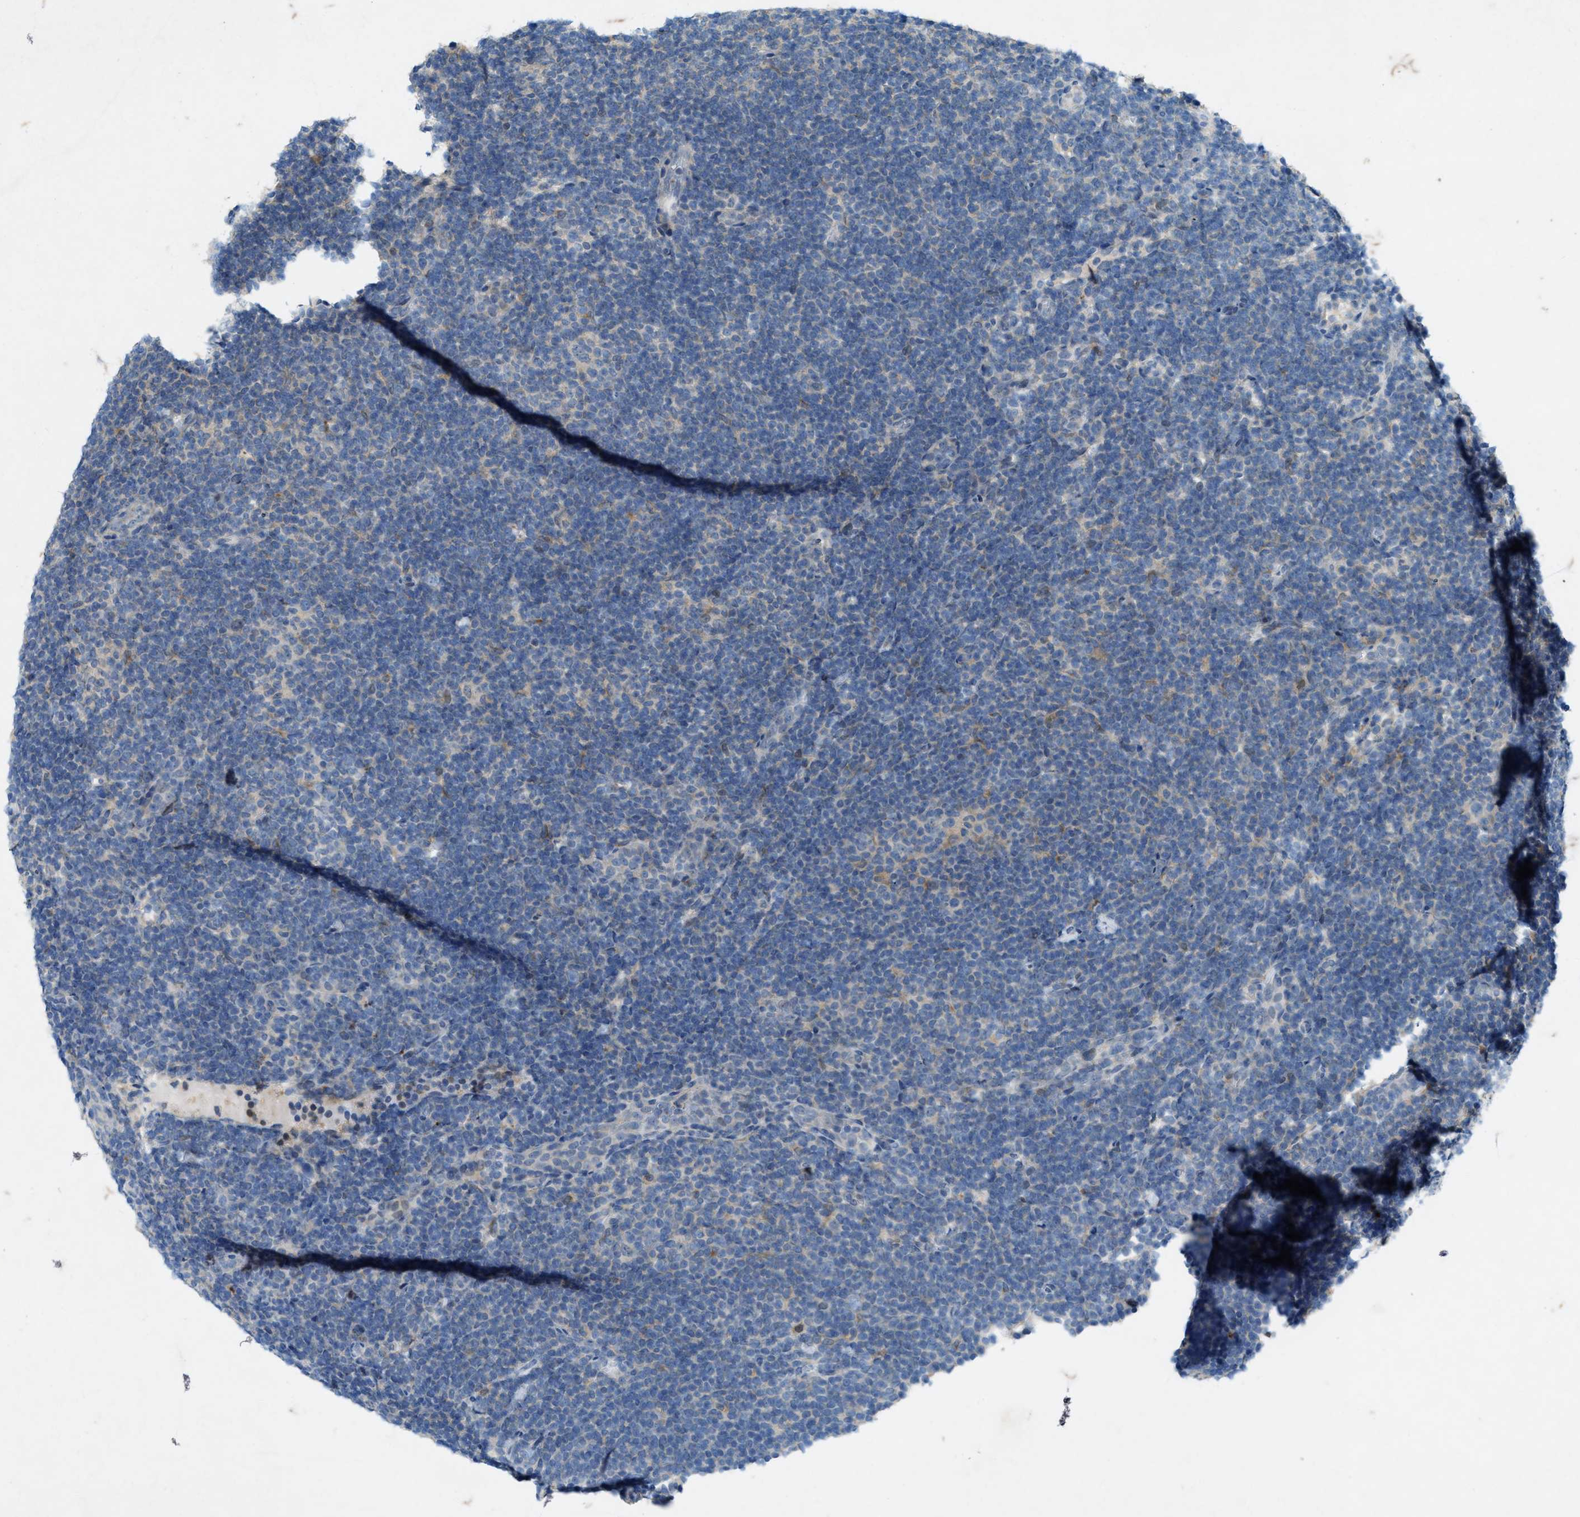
{"staining": {"intensity": "negative", "quantity": "none", "location": "none"}, "tissue": "lymphoma", "cell_type": "Tumor cells", "image_type": "cancer", "snomed": [{"axis": "morphology", "description": "Hodgkin's disease, NOS"}, {"axis": "topography", "description": "Lymph node"}], "caption": "Histopathology image shows no significant protein expression in tumor cells of Hodgkin's disease. (Stains: DAB (3,3'-diaminobenzidine) IHC with hematoxylin counter stain, Microscopy: brightfield microscopy at high magnification).", "gene": "URGCP", "patient": {"sex": "female", "age": 57}}